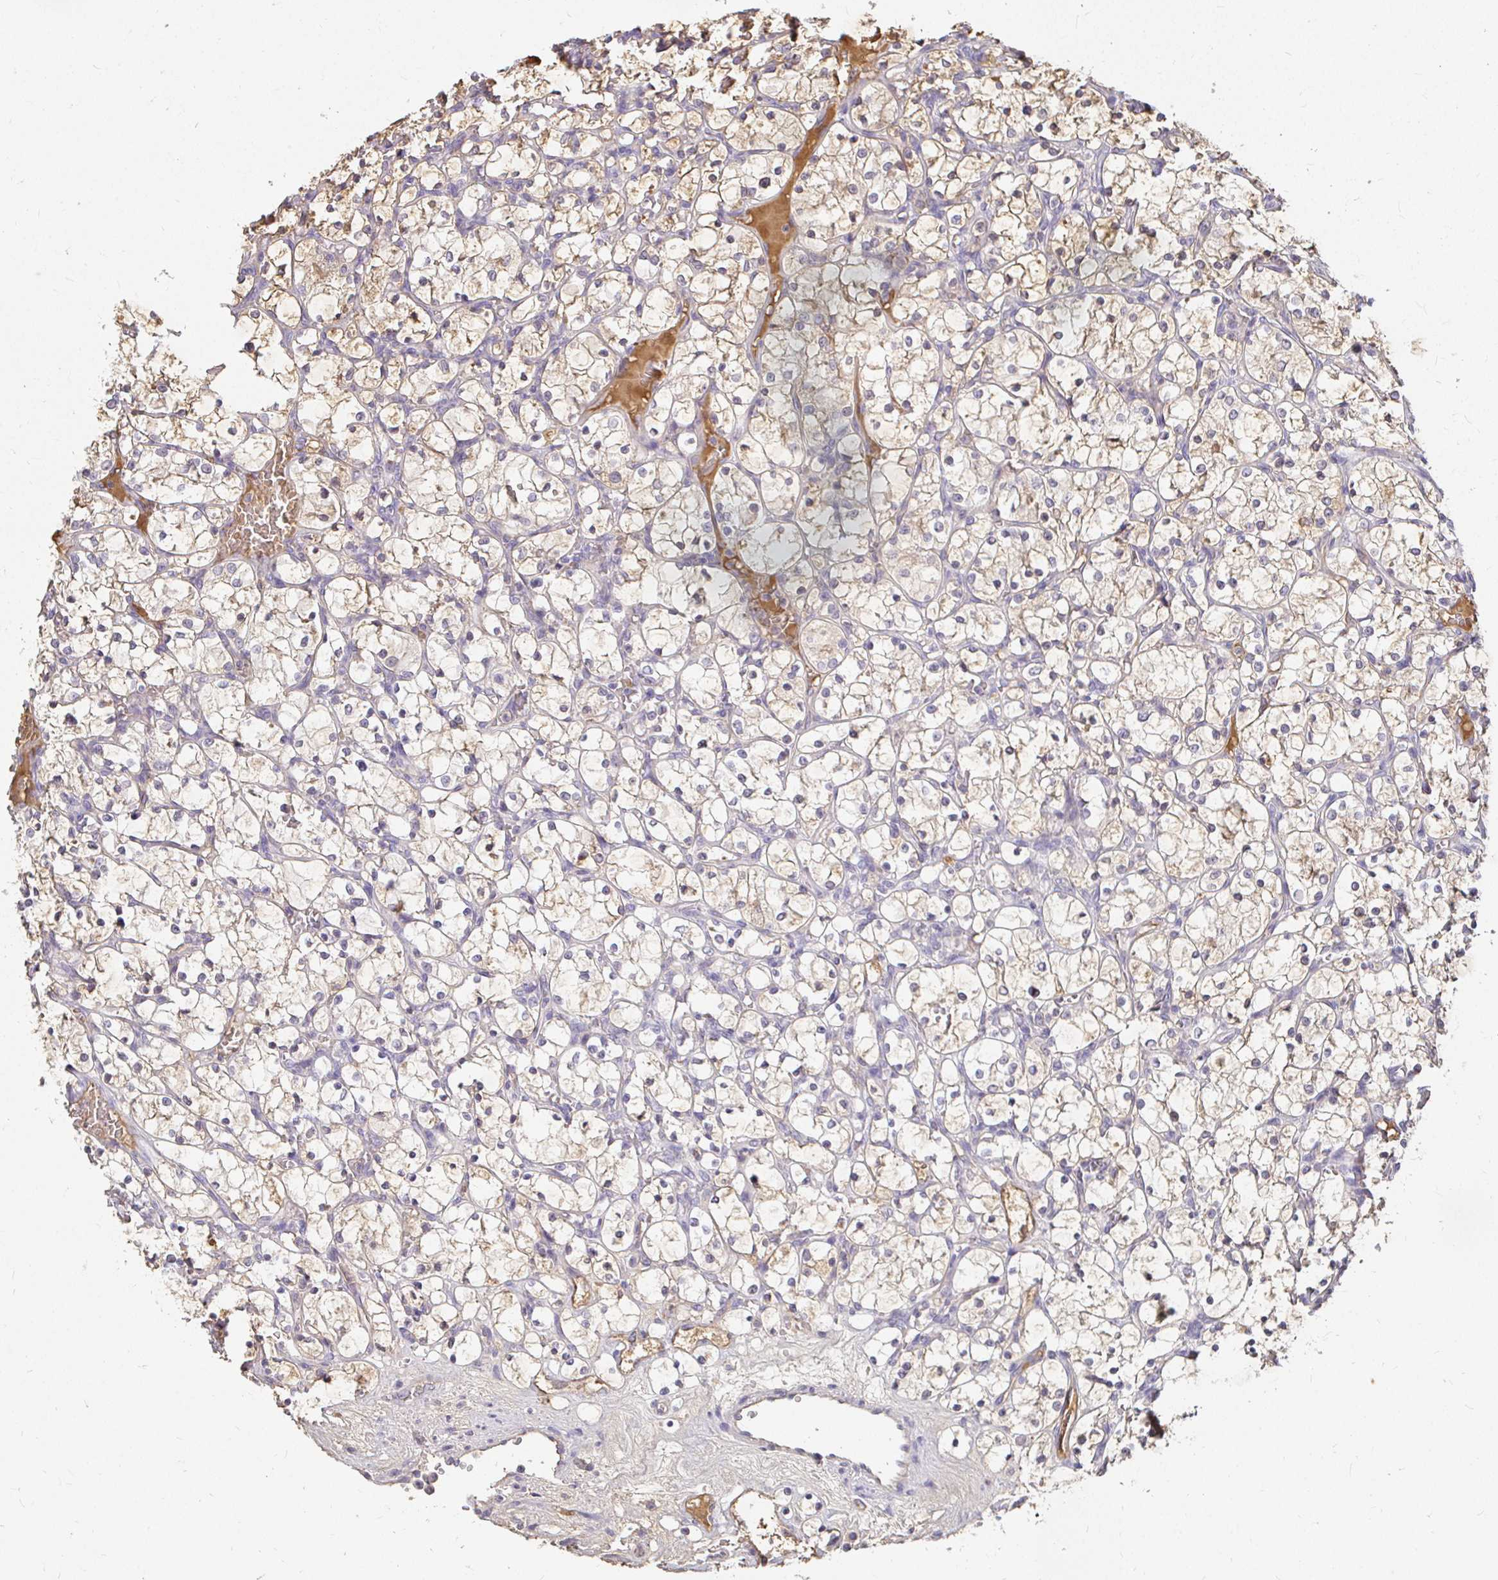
{"staining": {"intensity": "weak", "quantity": "25%-75%", "location": "cytoplasmic/membranous"}, "tissue": "renal cancer", "cell_type": "Tumor cells", "image_type": "cancer", "snomed": [{"axis": "morphology", "description": "Adenocarcinoma, NOS"}, {"axis": "topography", "description": "Kidney"}], "caption": "Immunohistochemical staining of renal adenocarcinoma displays low levels of weak cytoplasmic/membranous protein positivity in approximately 25%-75% of tumor cells.", "gene": "LOXL4", "patient": {"sex": "female", "age": 69}}